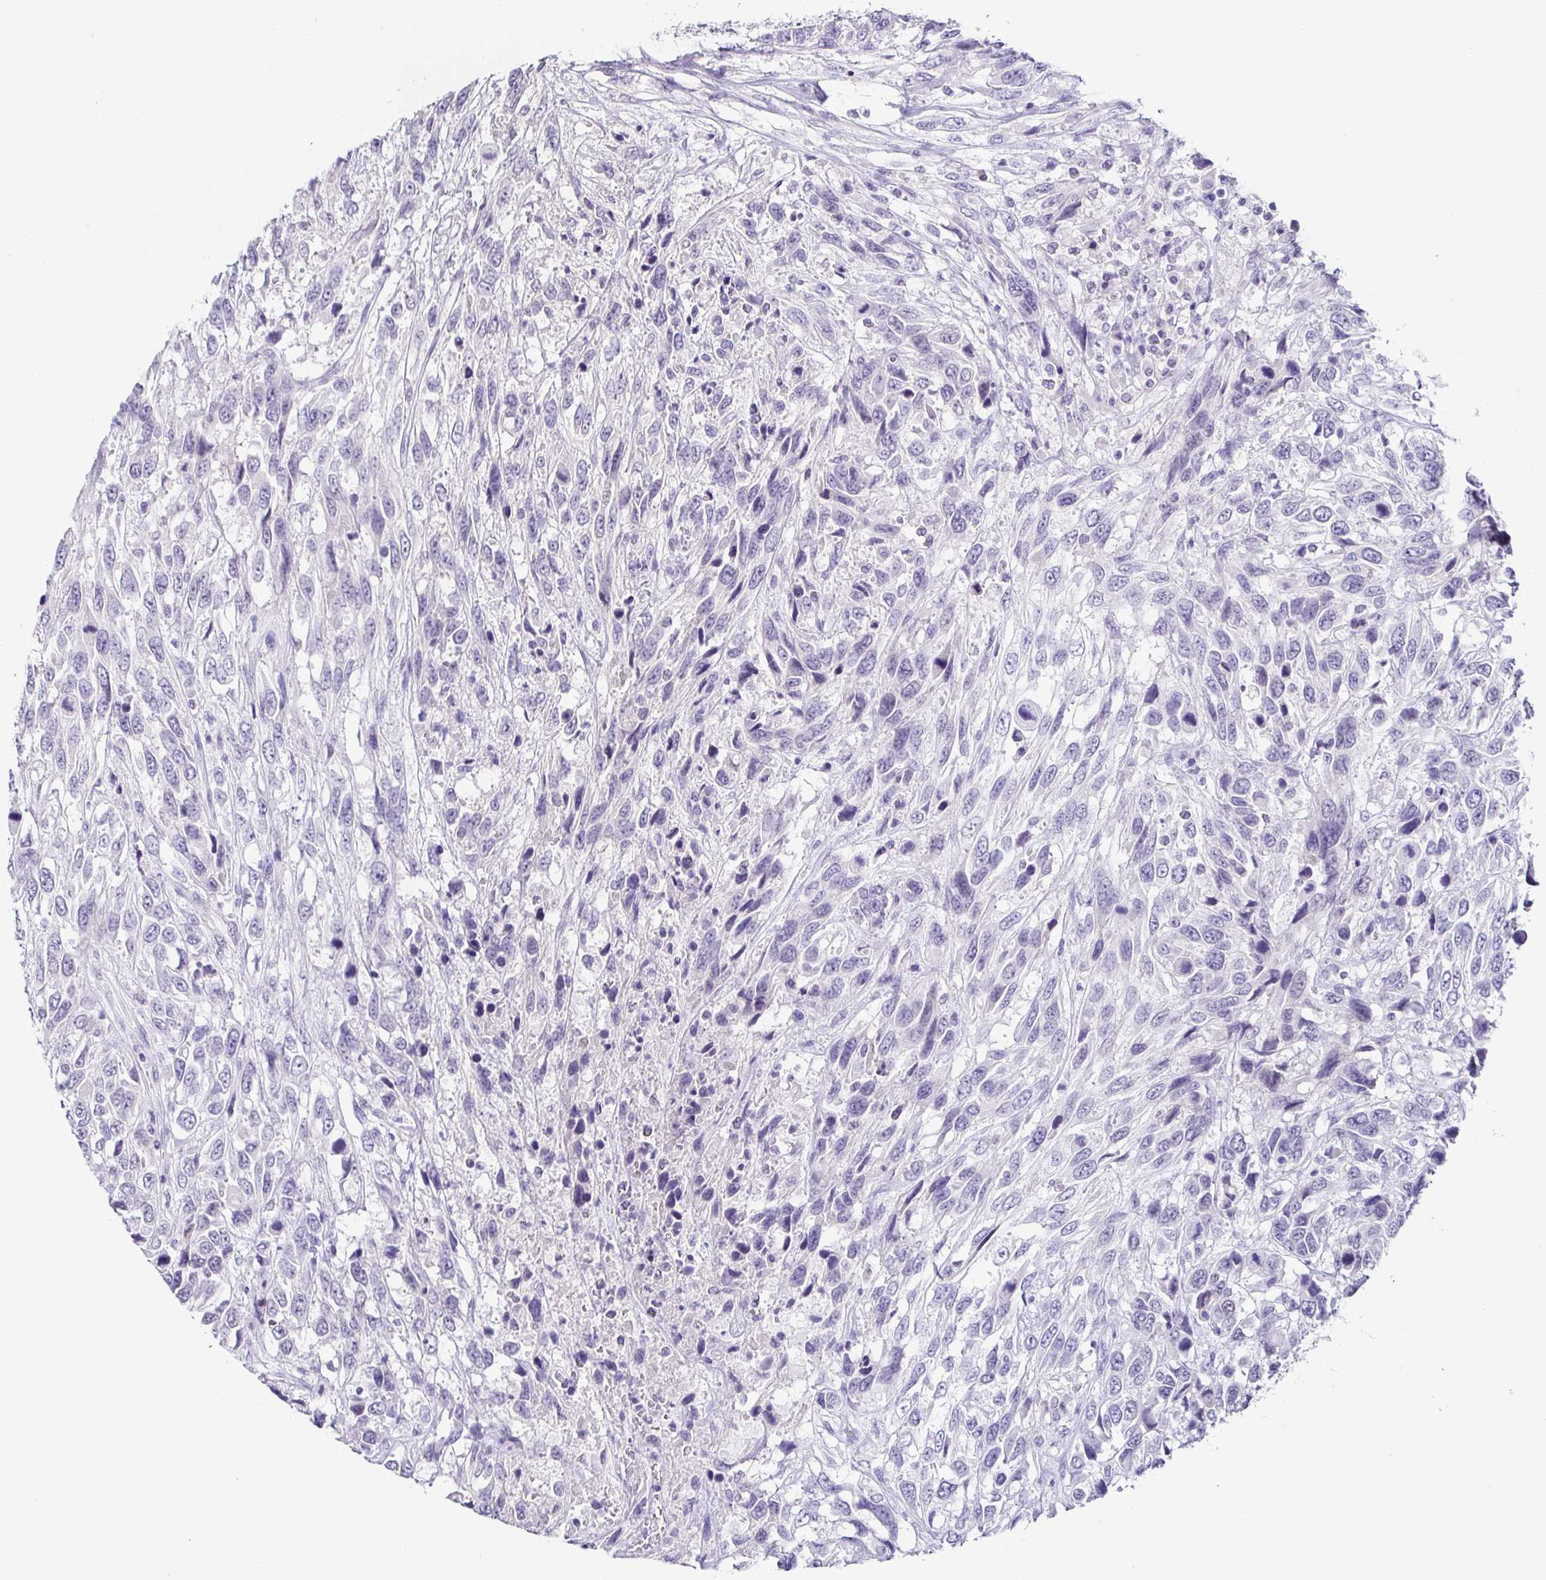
{"staining": {"intensity": "negative", "quantity": "none", "location": "none"}, "tissue": "urothelial cancer", "cell_type": "Tumor cells", "image_type": "cancer", "snomed": [{"axis": "morphology", "description": "Urothelial carcinoma, High grade"}, {"axis": "topography", "description": "Urinary bladder"}], "caption": "This image is of urothelial cancer stained with immunohistochemistry to label a protein in brown with the nuclei are counter-stained blue. There is no staining in tumor cells.", "gene": "TP73", "patient": {"sex": "female", "age": 70}}